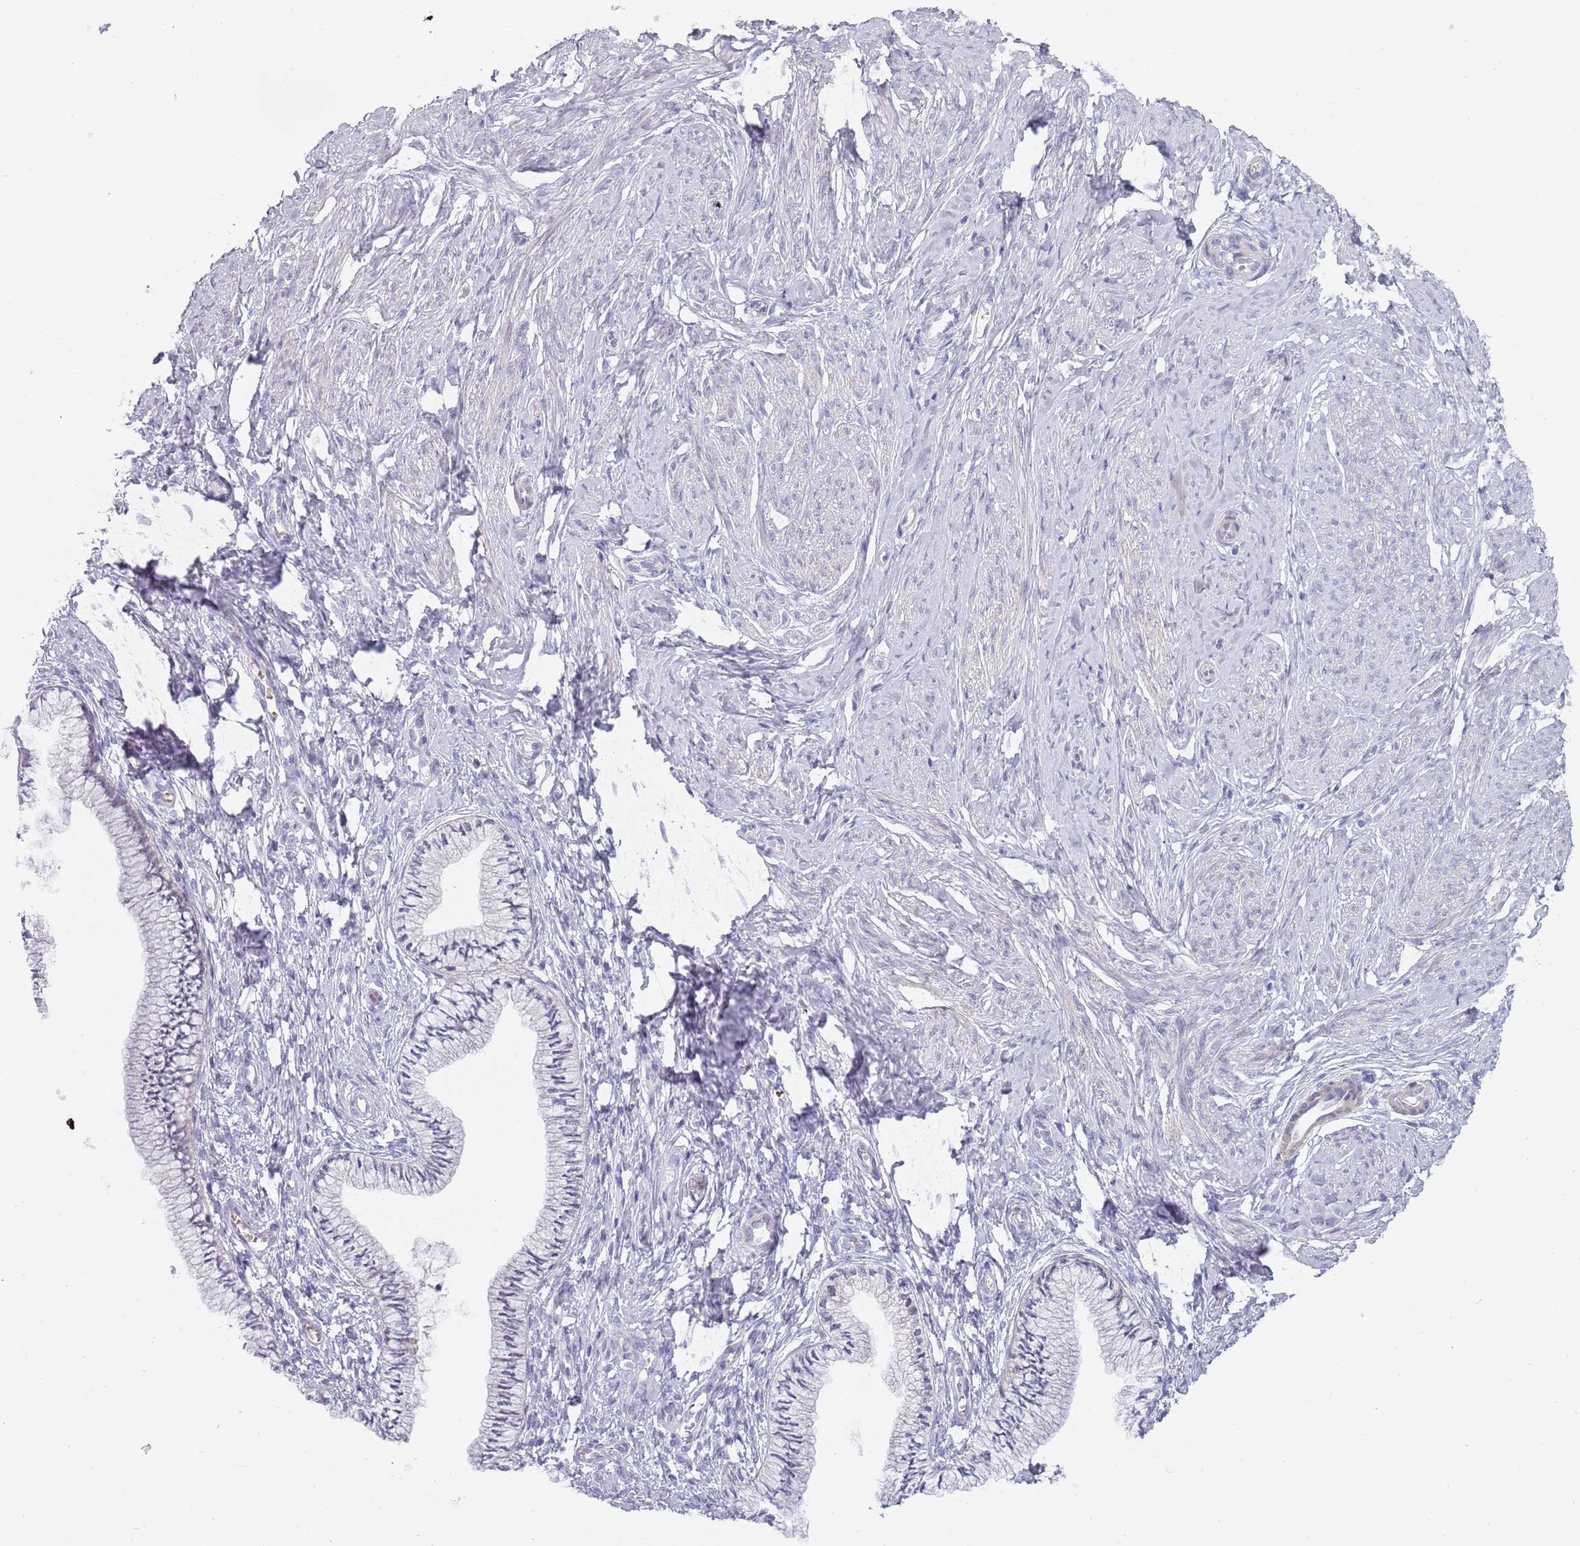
{"staining": {"intensity": "negative", "quantity": "none", "location": "none"}, "tissue": "cervix", "cell_type": "Glandular cells", "image_type": "normal", "snomed": [{"axis": "morphology", "description": "Normal tissue, NOS"}, {"axis": "topography", "description": "Cervix"}], "caption": "The micrograph exhibits no significant staining in glandular cells of cervix. (Stains: DAB immunohistochemistry (IHC) with hematoxylin counter stain, Microscopy: brightfield microscopy at high magnification).", "gene": "PRAC1", "patient": {"sex": "female", "age": 36}}